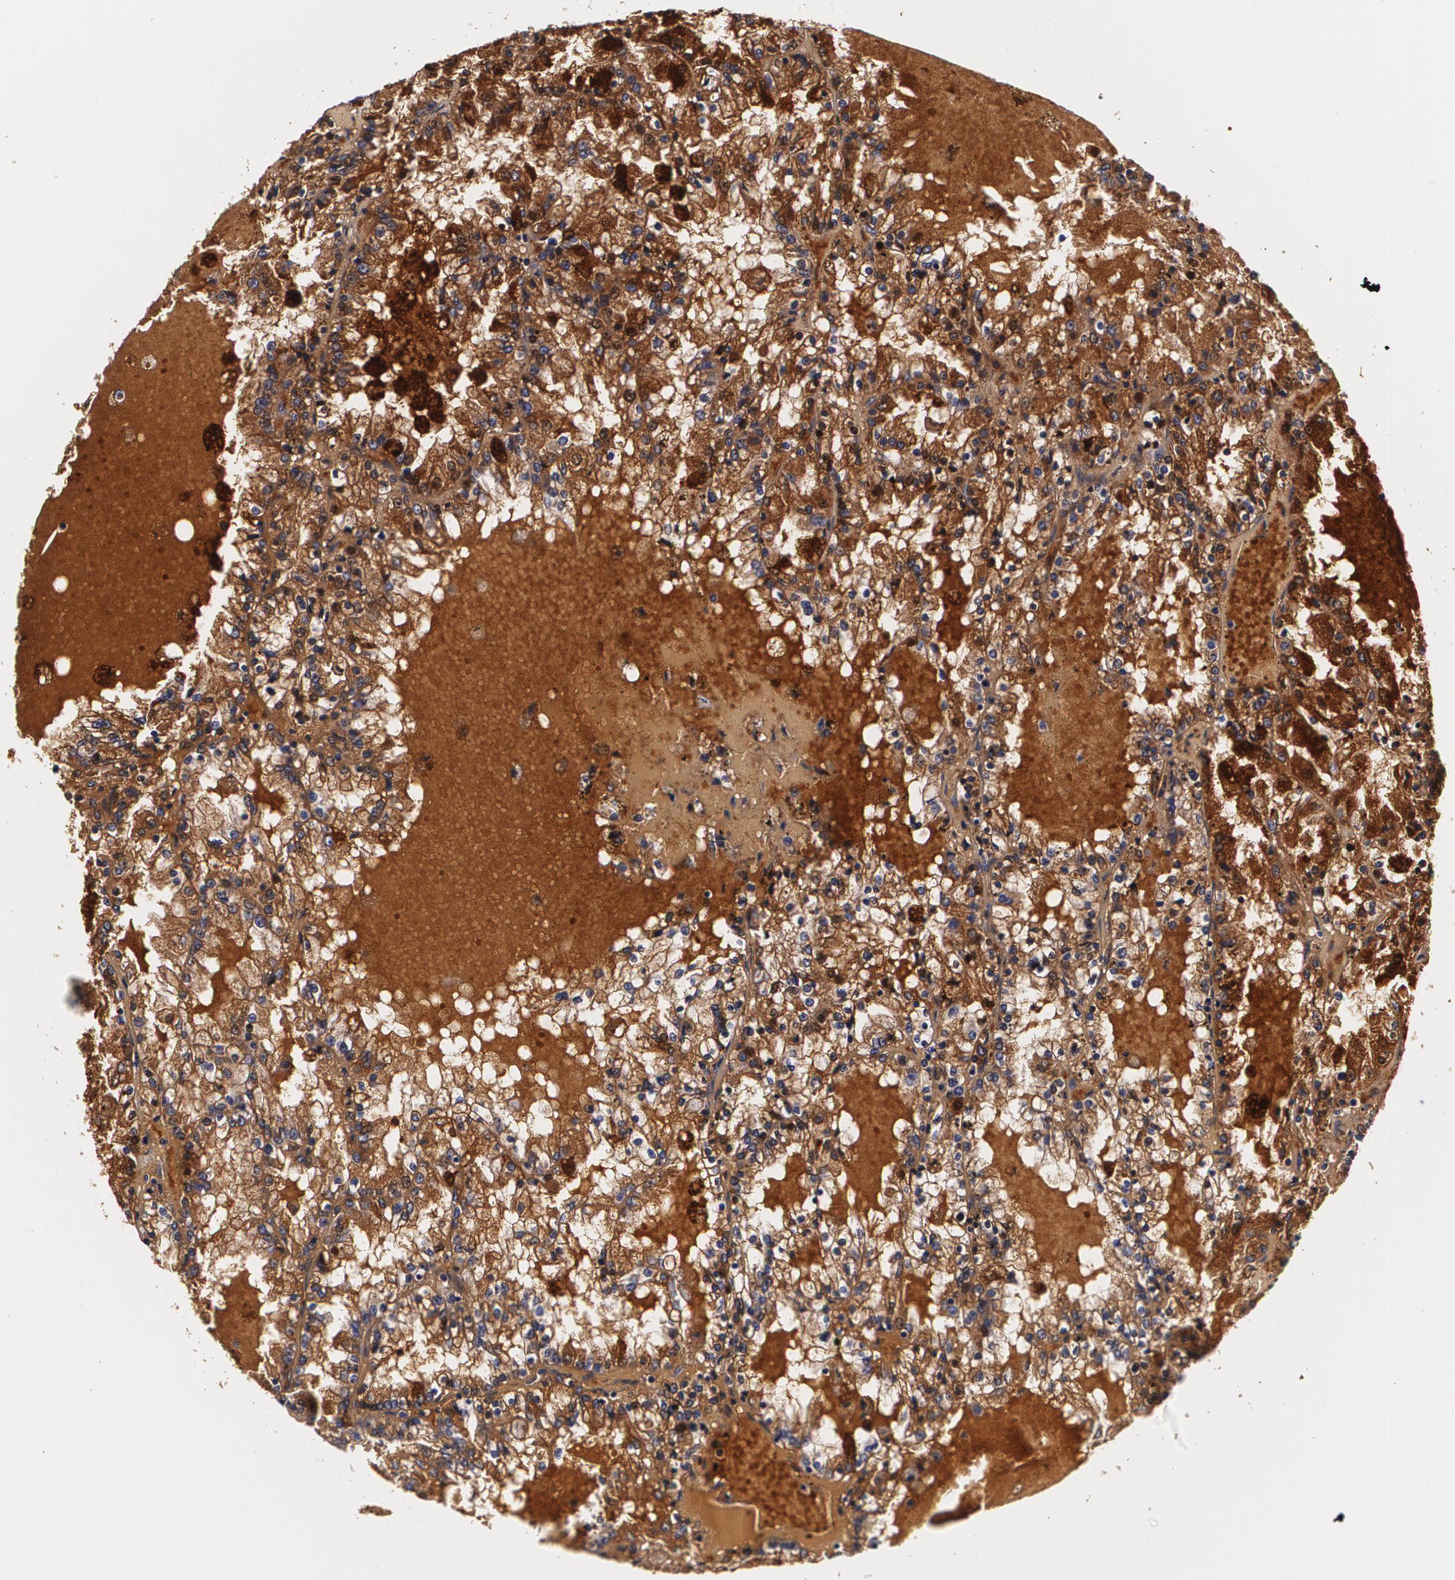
{"staining": {"intensity": "strong", "quantity": ">75%", "location": "cytoplasmic/membranous"}, "tissue": "renal cancer", "cell_type": "Tumor cells", "image_type": "cancer", "snomed": [{"axis": "morphology", "description": "Adenocarcinoma, NOS"}, {"axis": "topography", "description": "Kidney"}], "caption": "Human renal adenocarcinoma stained with a protein marker shows strong staining in tumor cells.", "gene": "TTR", "patient": {"sex": "female", "age": 56}}